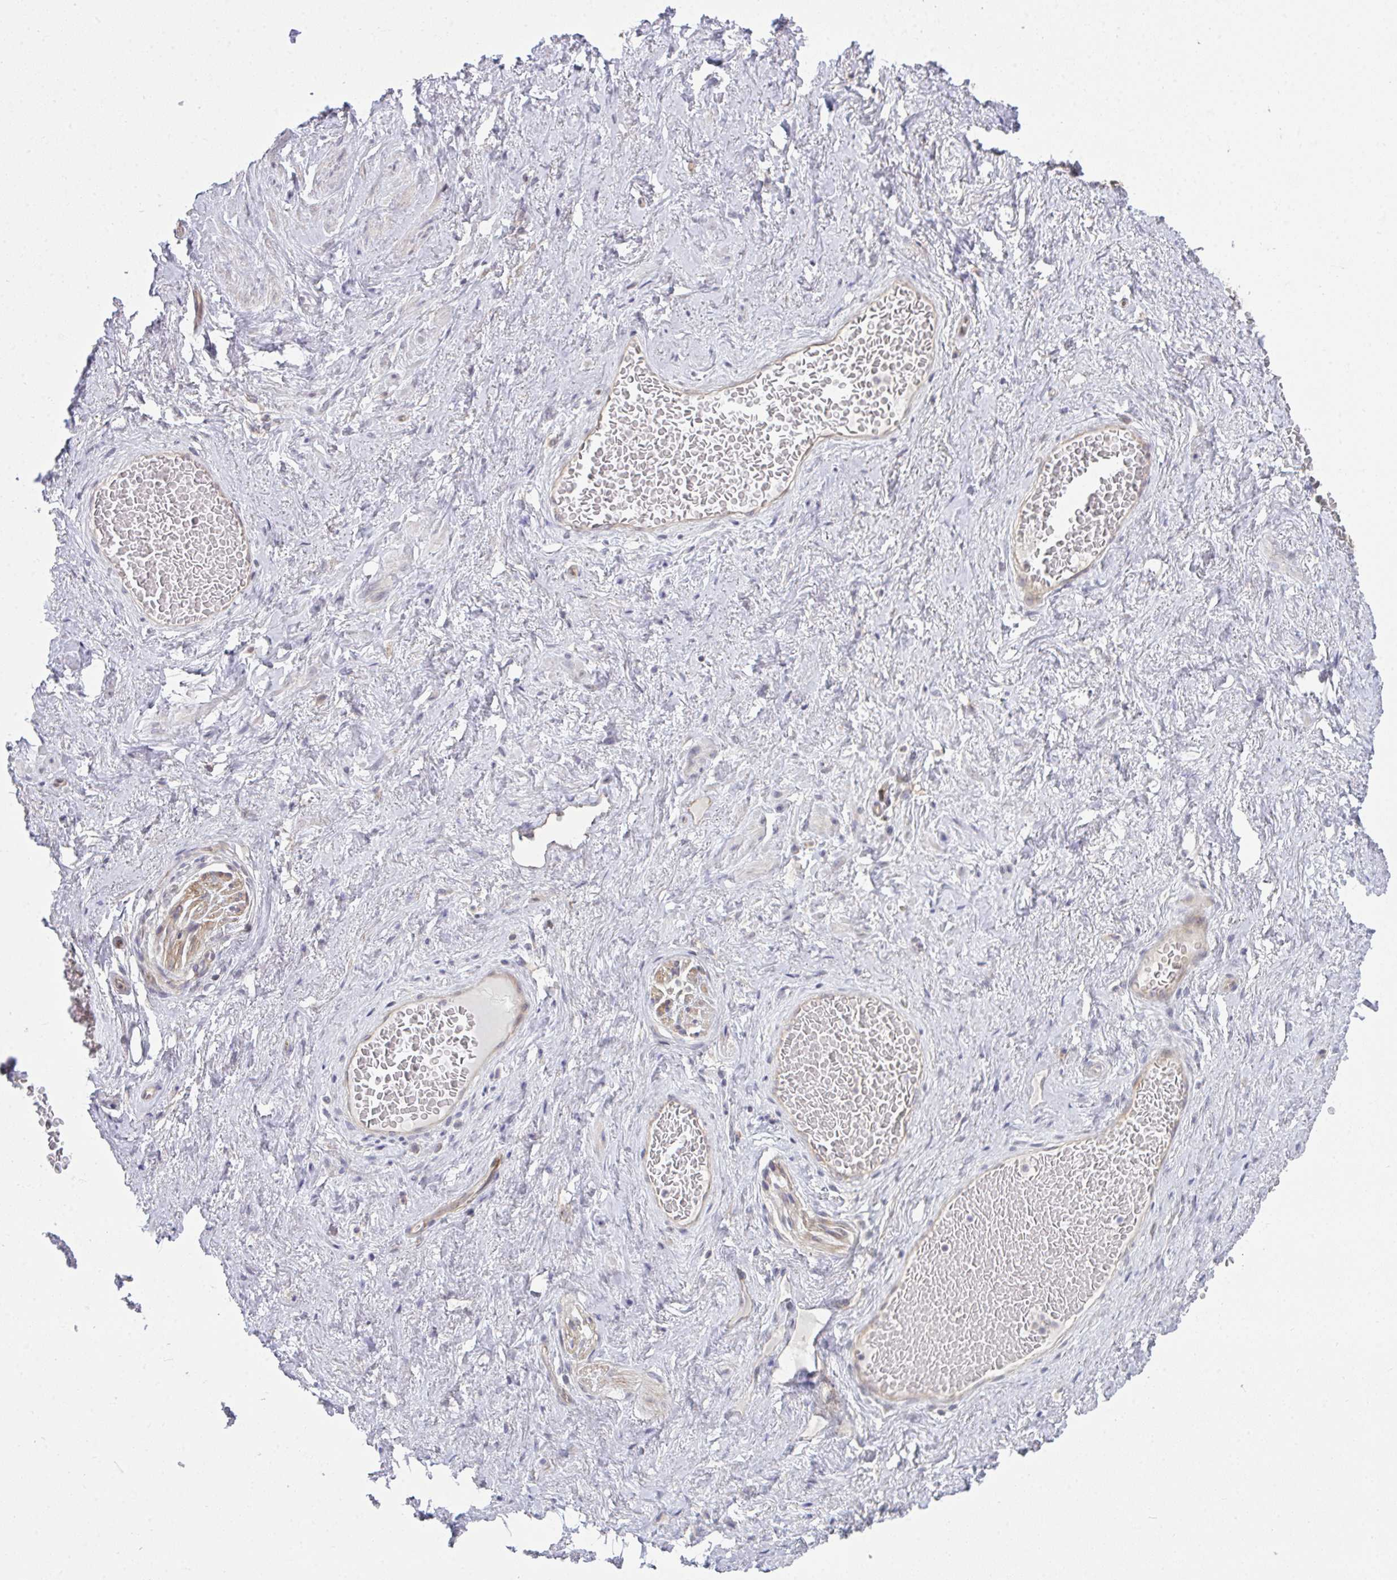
{"staining": {"intensity": "negative", "quantity": "none", "location": "none"}, "tissue": "soft tissue", "cell_type": "Fibroblasts", "image_type": "normal", "snomed": [{"axis": "morphology", "description": "Normal tissue, NOS"}, {"axis": "topography", "description": "Vagina"}, {"axis": "topography", "description": "Peripheral nerve tissue"}], "caption": "Fibroblasts are negative for brown protein staining in unremarkable soft tissue.", "gene": "CASP9", "patient": {"sex": "female", "age": 71}}